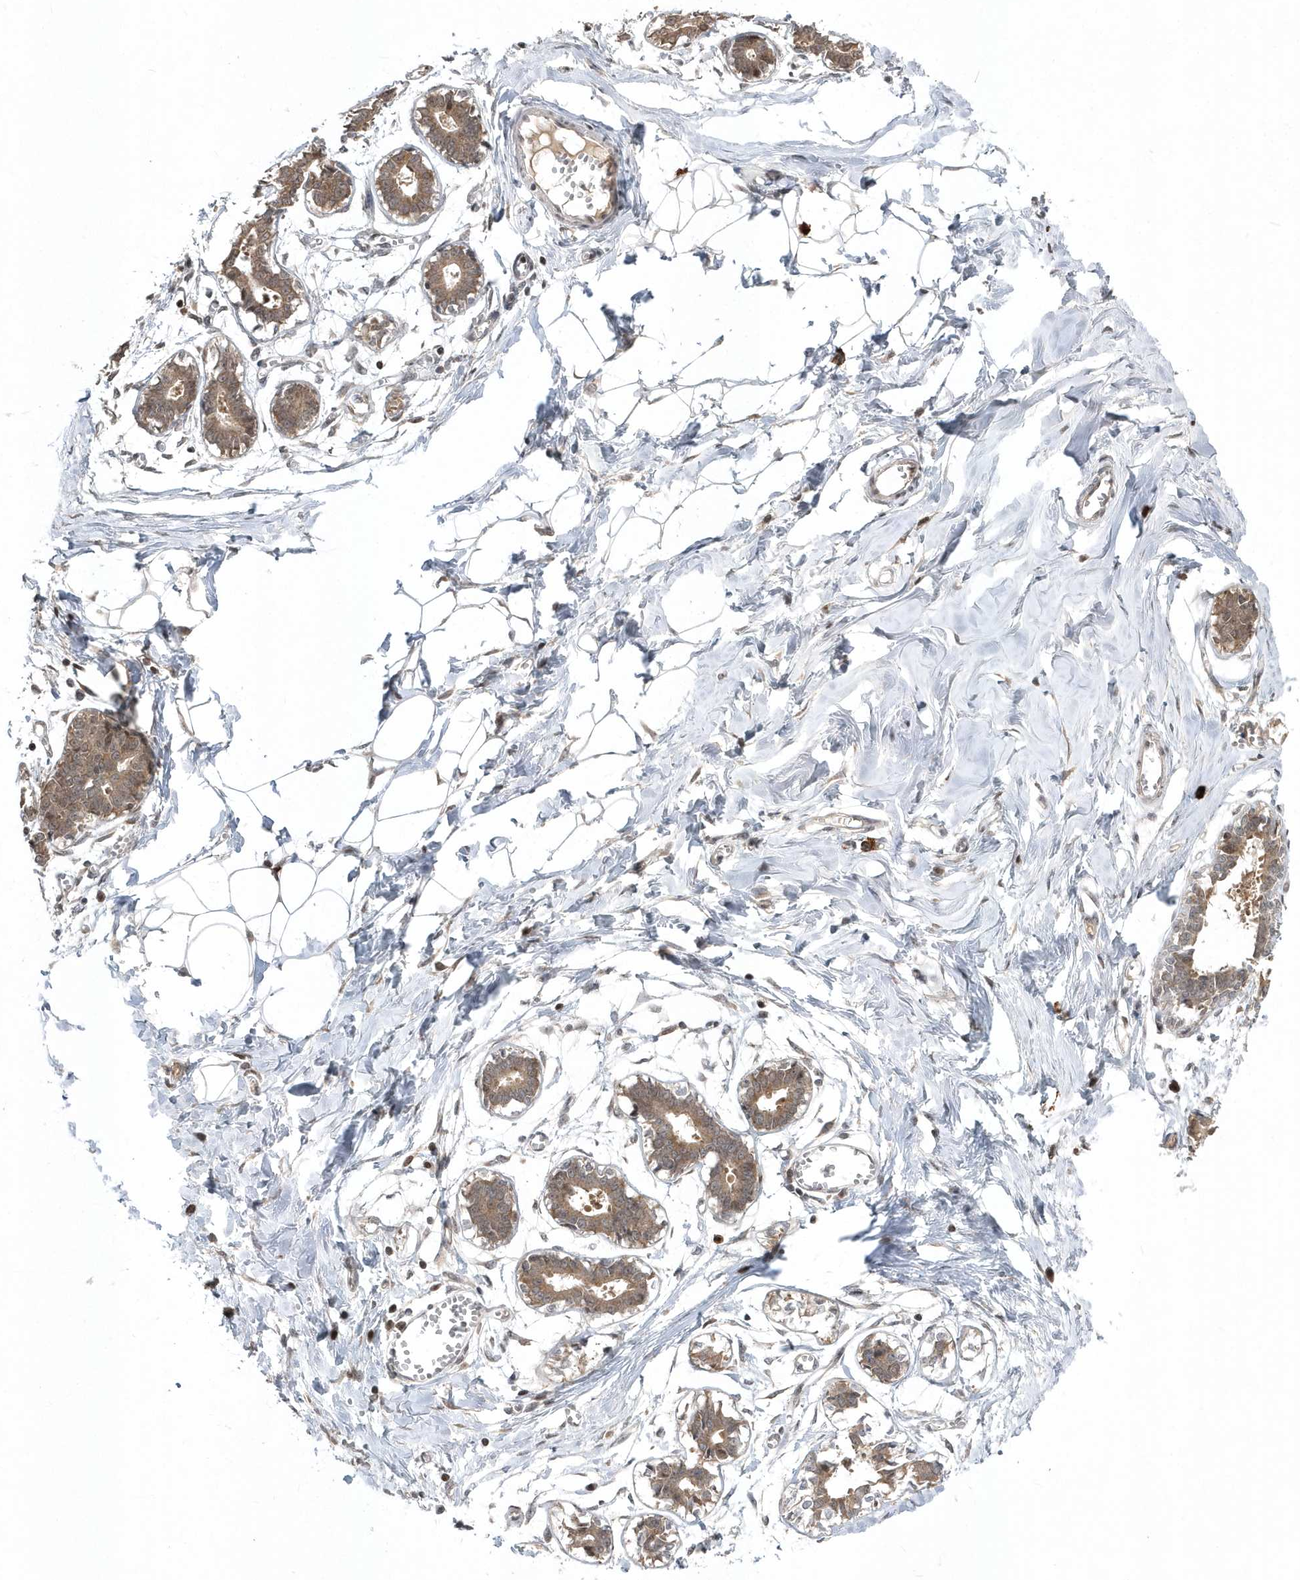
{"staining": {"intensity": "negative", "quantity": "none", "location": "none"}, "tissue": "breast", "cell_type": "Adipocytes", "image_type": "normal", "snomed": [{"axis": "morphology", "description": "Normal tissue, NOS"}, {"axis": "topography", "description": "Breast"}], "caption": "Immunohistochemical staining of unremarkable human breast demonstrates no significant positivity in adipocytes. (Immunohistochemistry (ihc), brightfield microscopy, high magnification).", "gene": "EIF2B1", "patient": {"sex": "female", "age": 27}}